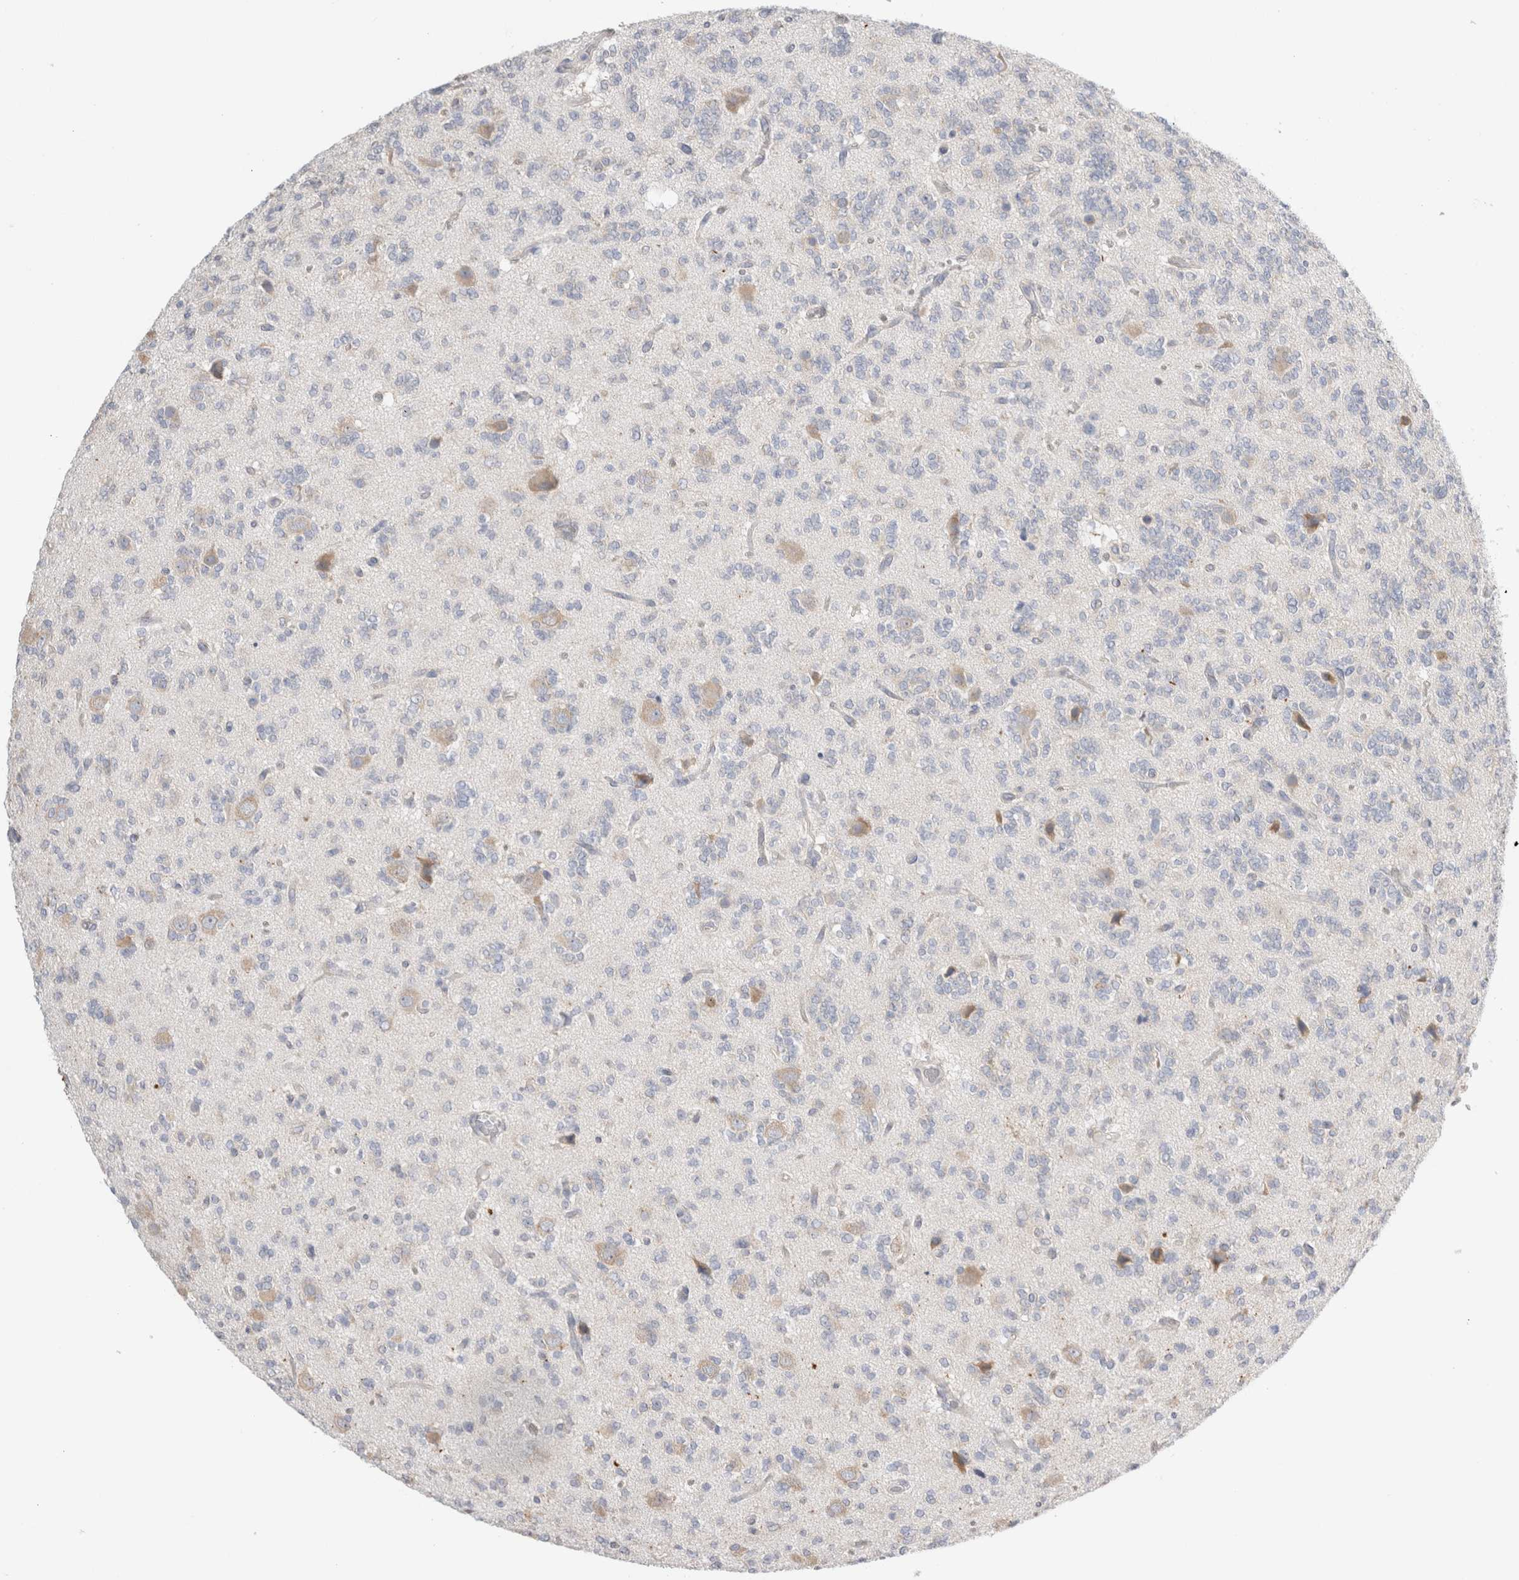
{"staining": {"intensity": "negative", "quantity": "none", "location": "none"}, "tissue": "glioma", "cell_type": "Tumor cells", "image_type": "cancer", "snomed": [{"axis": "morphology", "description": "Glioma, malignant, Low grade"}, {"axis": "topography", "description": "Brain"}], "caption": "Malignant glioma (low-grade) was stained to show a protein in brown. There is no significant expression in tumor cells.", "gene": "ZNF23", "patient": {"sex": "male", "age": 38}}